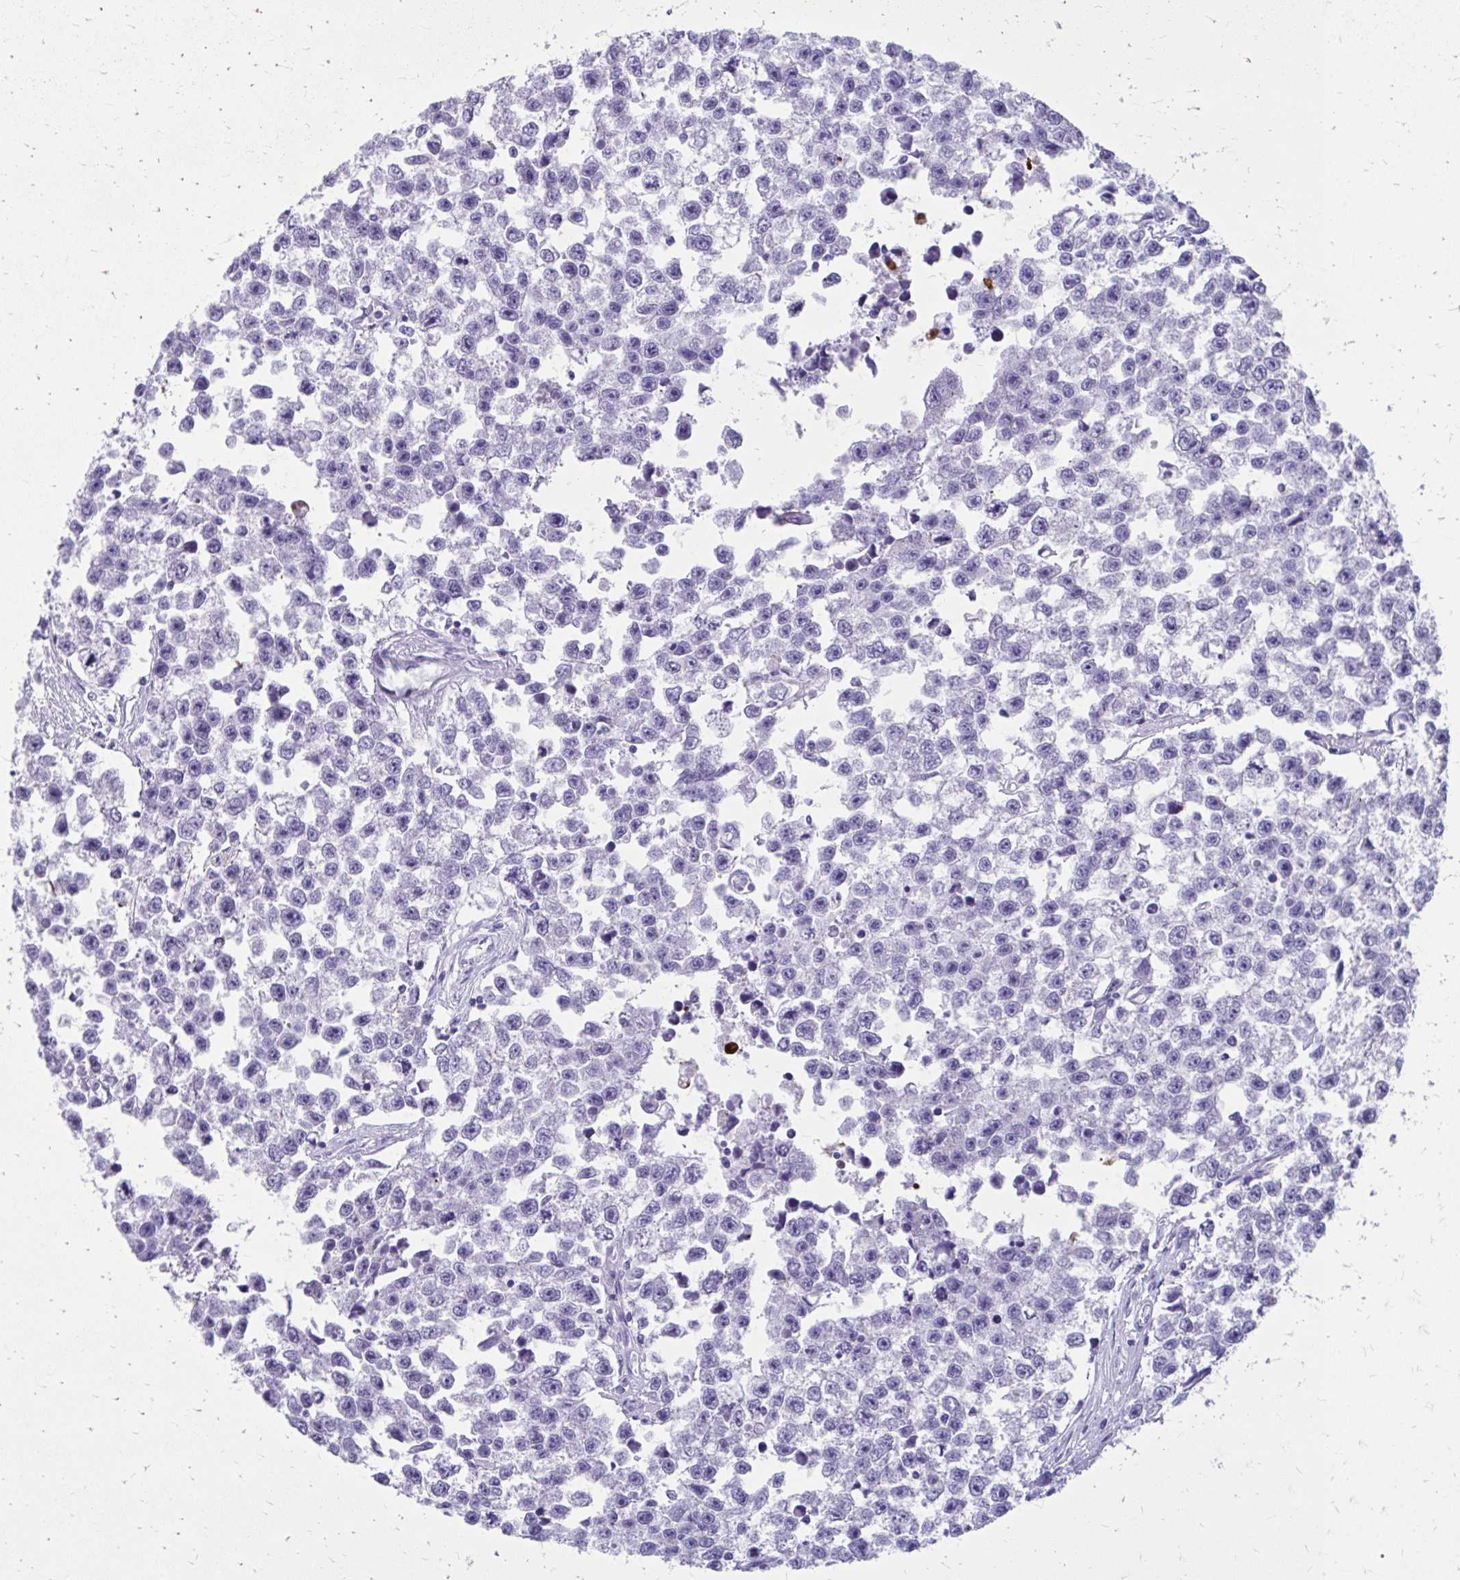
{"staining": {"intensity": "negative", "quantity": "none", "location": "none"}, "tissue": "testis cancer", "cell_type": "Tumor cells", "image_type": "cancer", "snomed": [{"axis": "morphology", "description": "Seminoma, NOS"}, {"axis": "topography", "description": "Testis"}], "caption": "Immunohistochemical staining of human testis seminoma displays no significant positivity in tumor cells. The staining is performed using DAB brown chromogen with nuclei counter-stained in using hematoxylin.", "gene": "SATL1", "patient": {"sex": "male", "age": 26}}